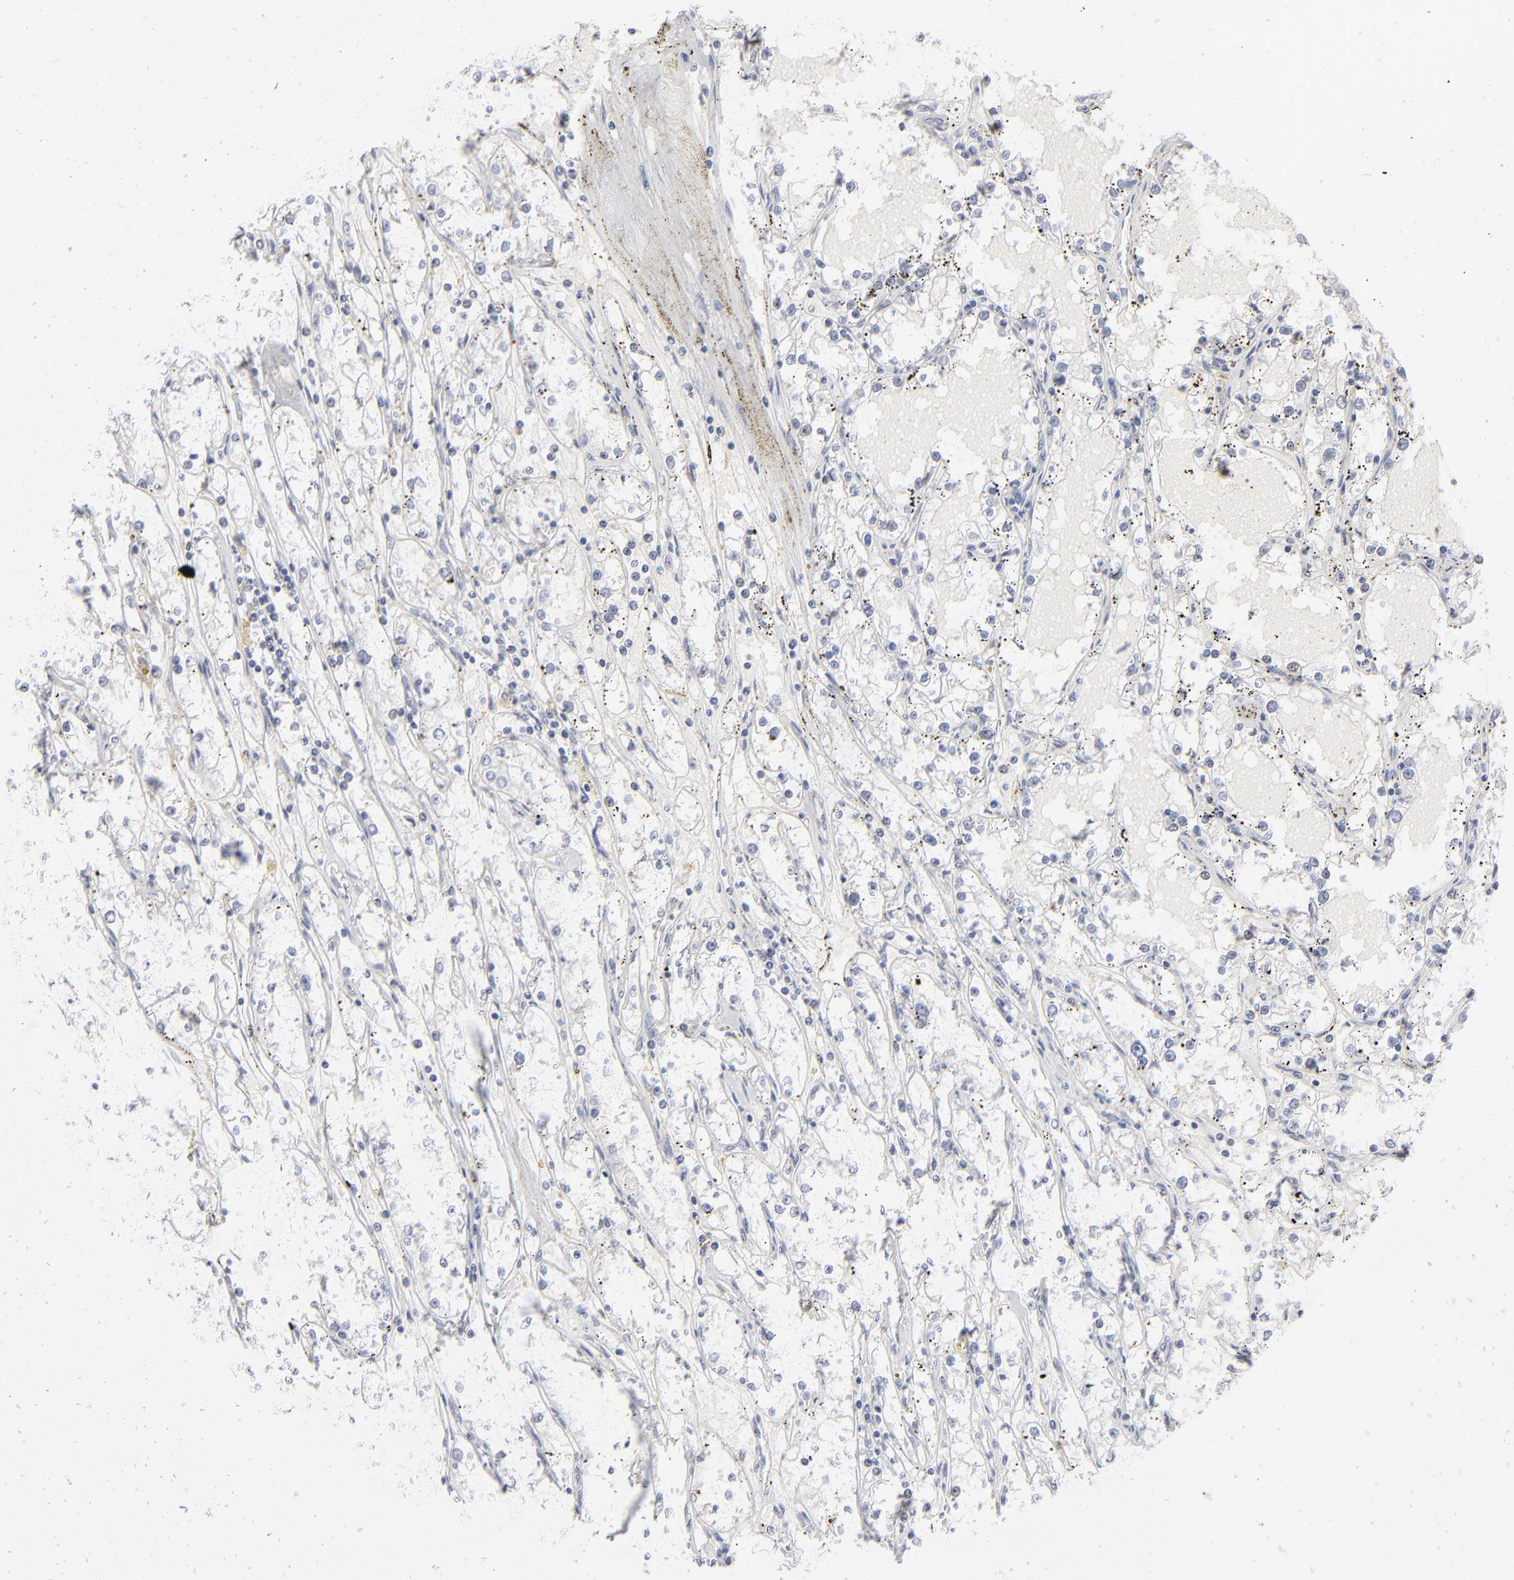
{"staining": {"intensity": "negative", "quantity": "none", "location": "none"}, "tissue": "renal cancer", "cell_type": "Tumor cells", "image_type": "cancer", "snomed": [{"axis": "morphology", "description": "Adenocarcinoma, NOS"}, {"axis": "topography", "description": "Kidney"}], "caption": "The image reveals no staining of tumor cells in adenocarcinoma (renal).", "gene": "RBM3", "patient": {"sex": "male", "age": 56}}